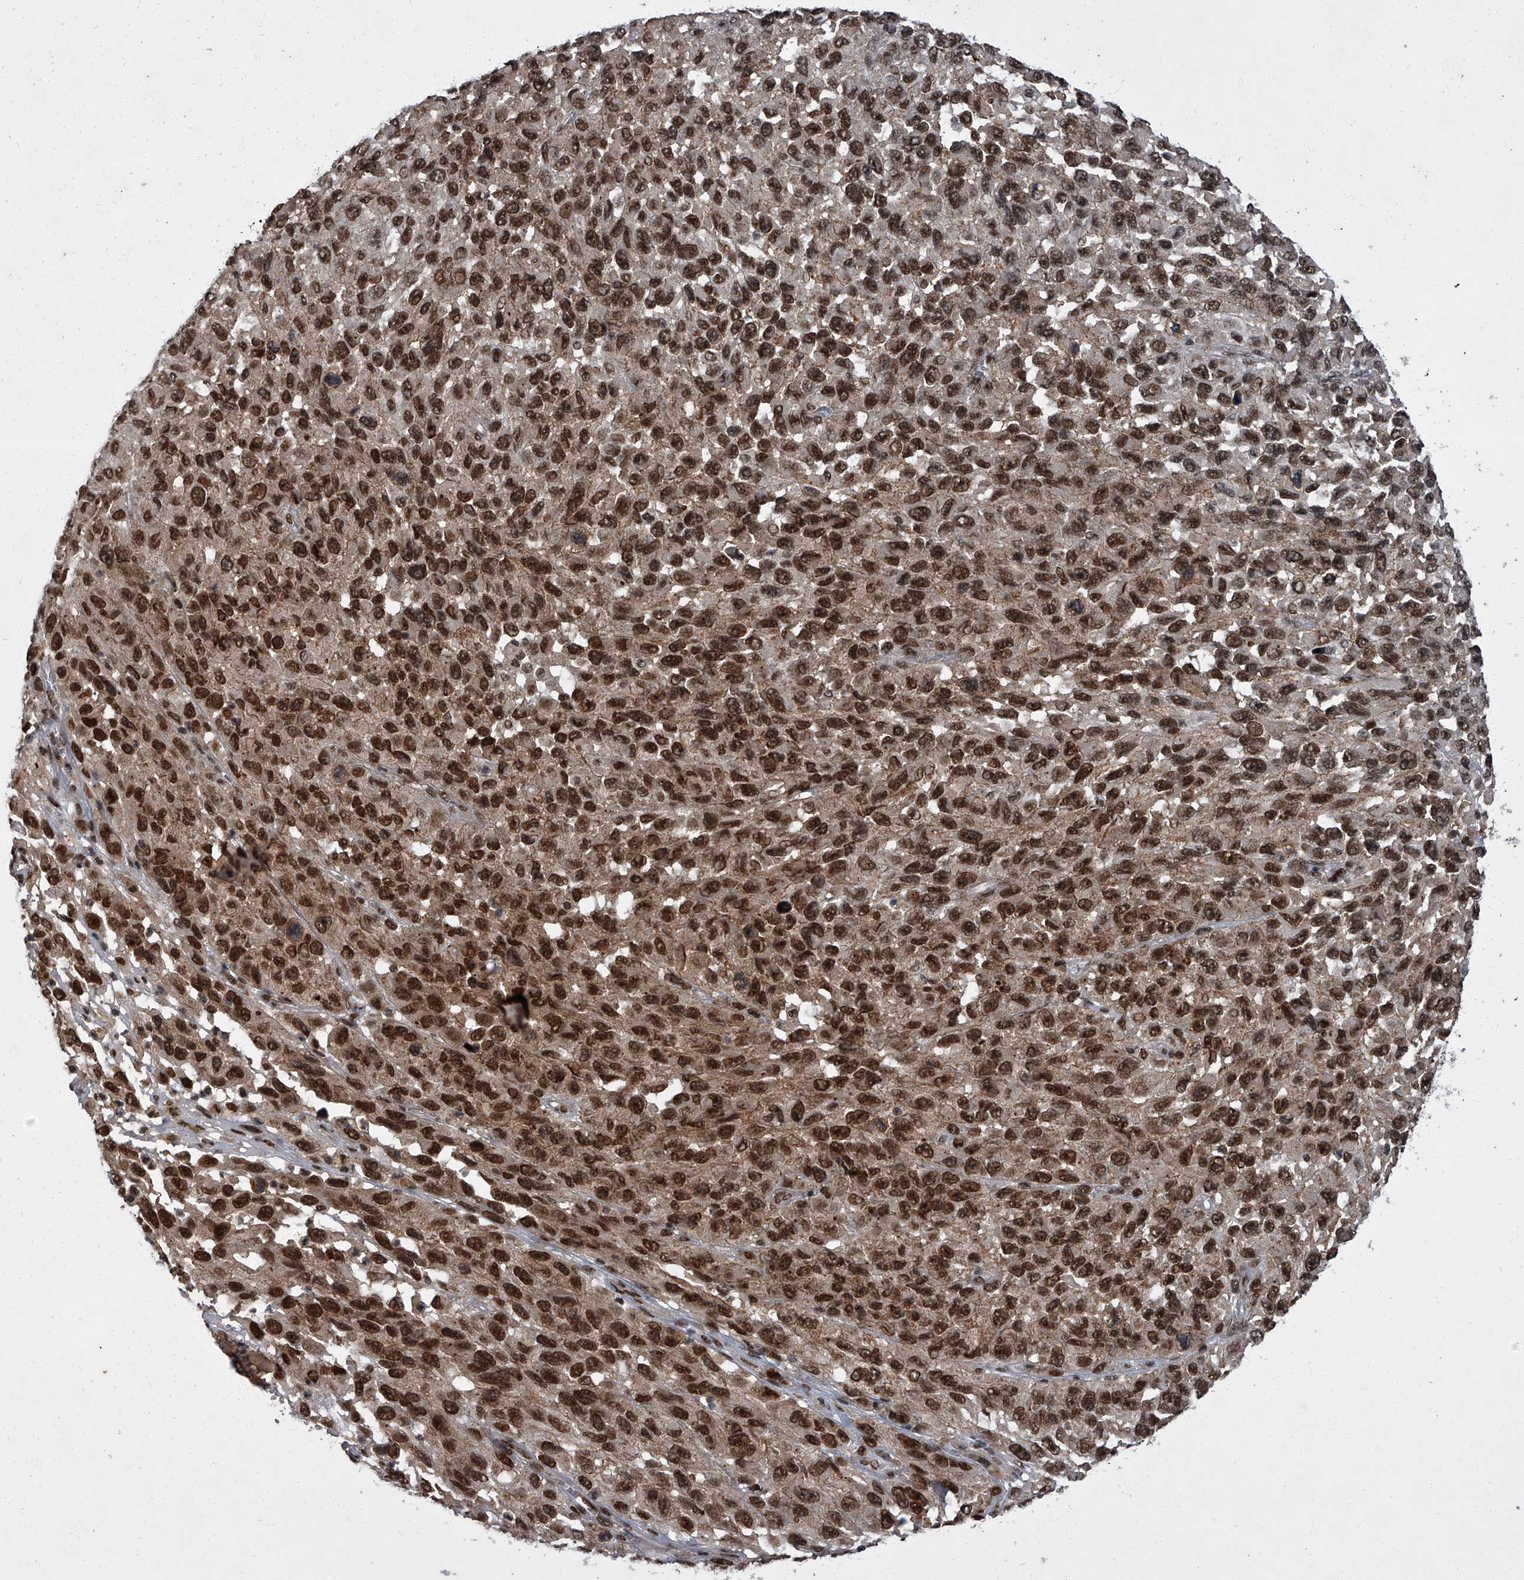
{"staining": {"intensity": "strong", "quantity": ">75%", "location": "nuclear"}, "tissue": "melanoma", "cell_type": "Tumor cells", "image_type": "cancer", "snomed": [{"axis": "morphology", "description": "Malignant melanoma, NOS"}, {"axis": "topography", "description": "Skin"}], "caption": "Malignant melanoma was stained to show a protein in brown. There is high levels of strong nuclear expression in approximately >75% of tumor cells. (DAB = brown stain, brightfield microscopy at high magnification).", "gene": "ZNF518B", "patient": {"sex": "female", "age": 96}}